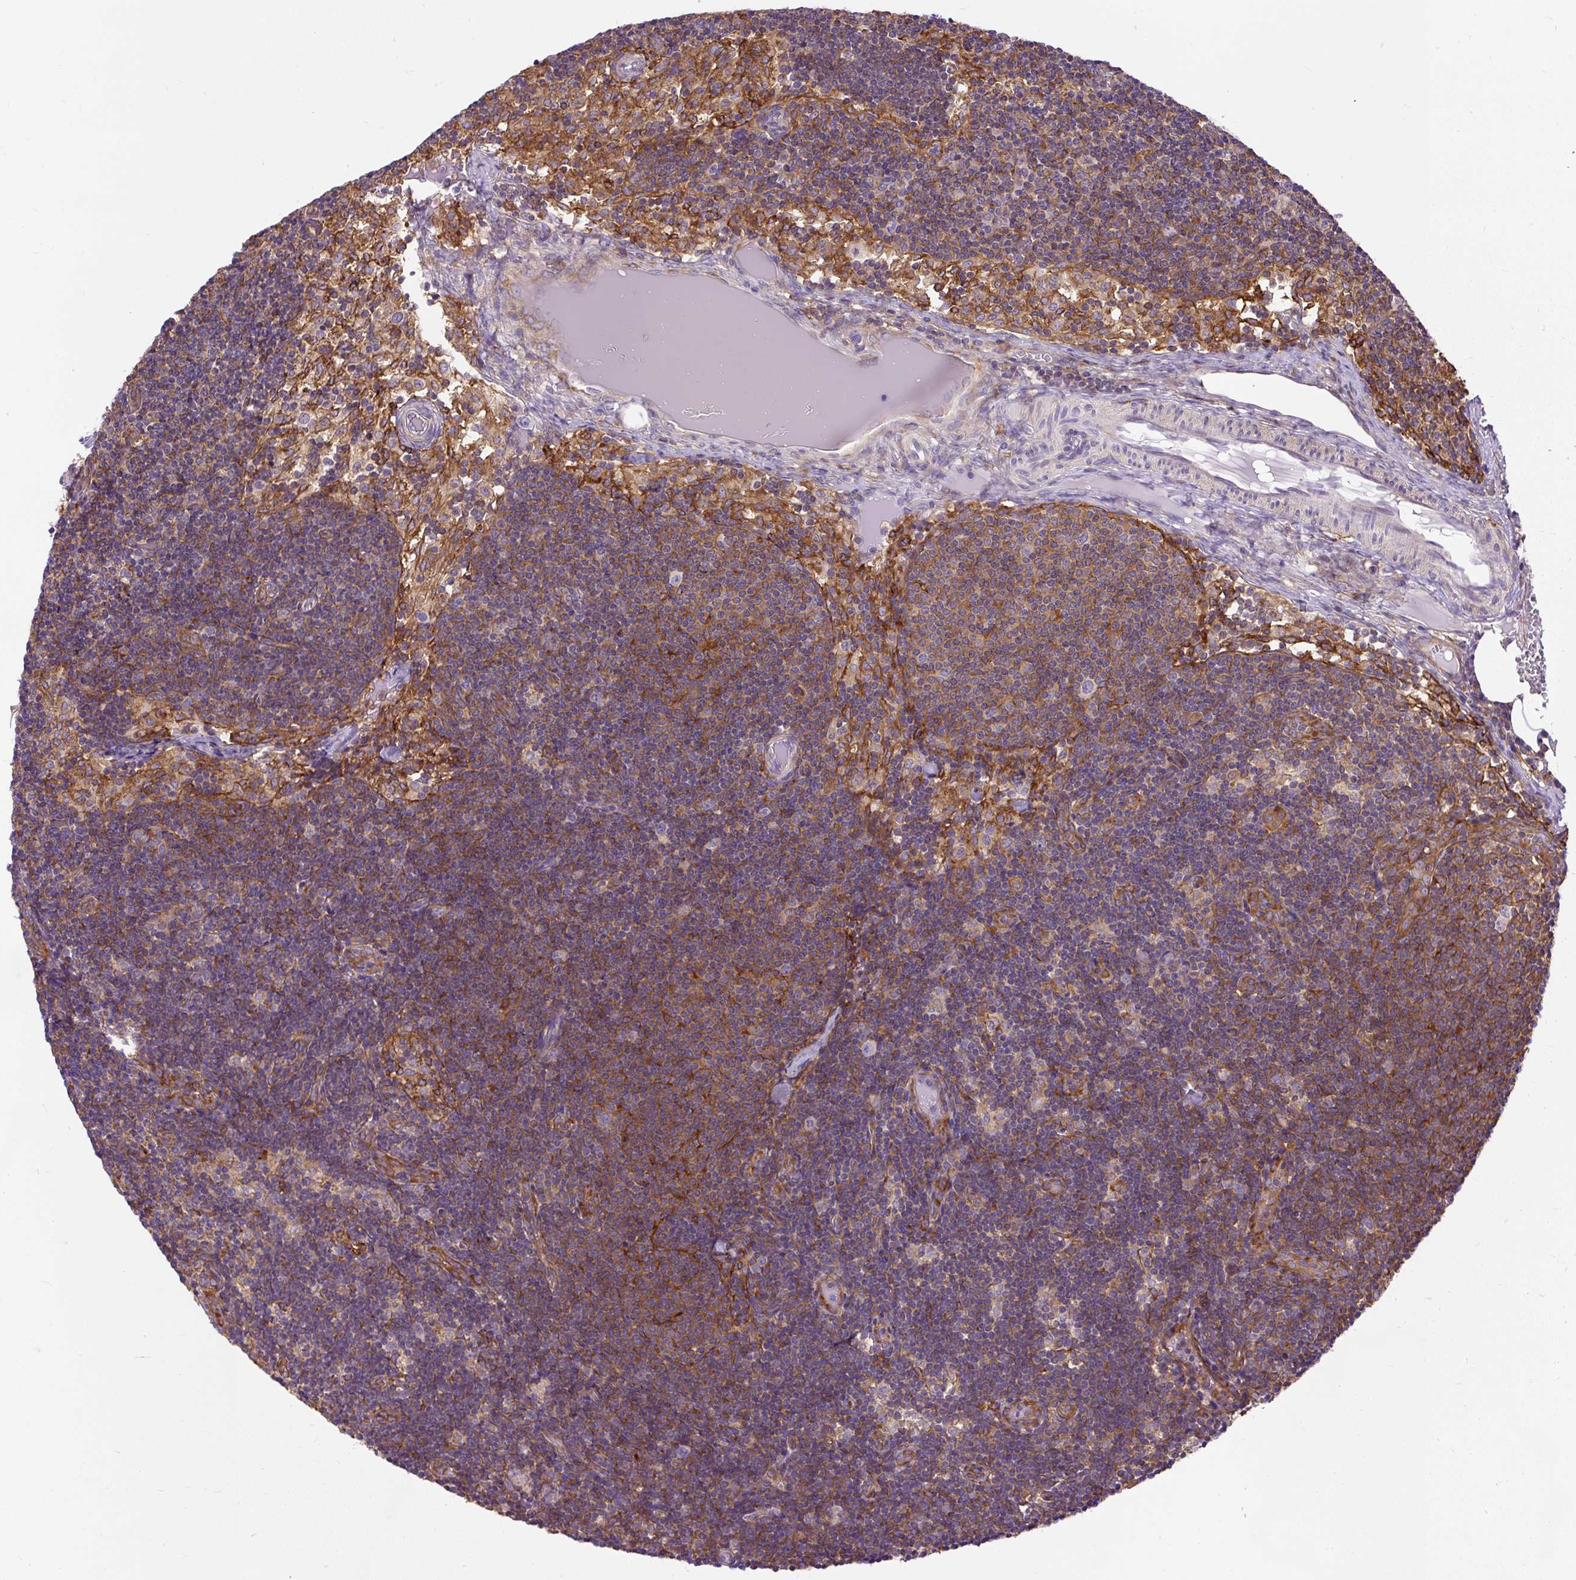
{"staining": {"intensity": "weak", "quantity": "<25%", "location": "cytoplasmic/membranous"}, "tissue": "lymph node", "cell_type": "Germinal center cells", "image_type": "normal", "snomed": [{"axis": "morphology", "description": "Normal tissue, NOS"}, {"axis": "topography", "description": "Lymph node"}], "caption": "A high-resolution micrograph shows immunohistochemistry (IHC) staining of benign lymph node, which demonstrates no significant positivity in germinal center cells.", "gene": "MAP1S", "patient": {"sex": "female", "age": 31}}